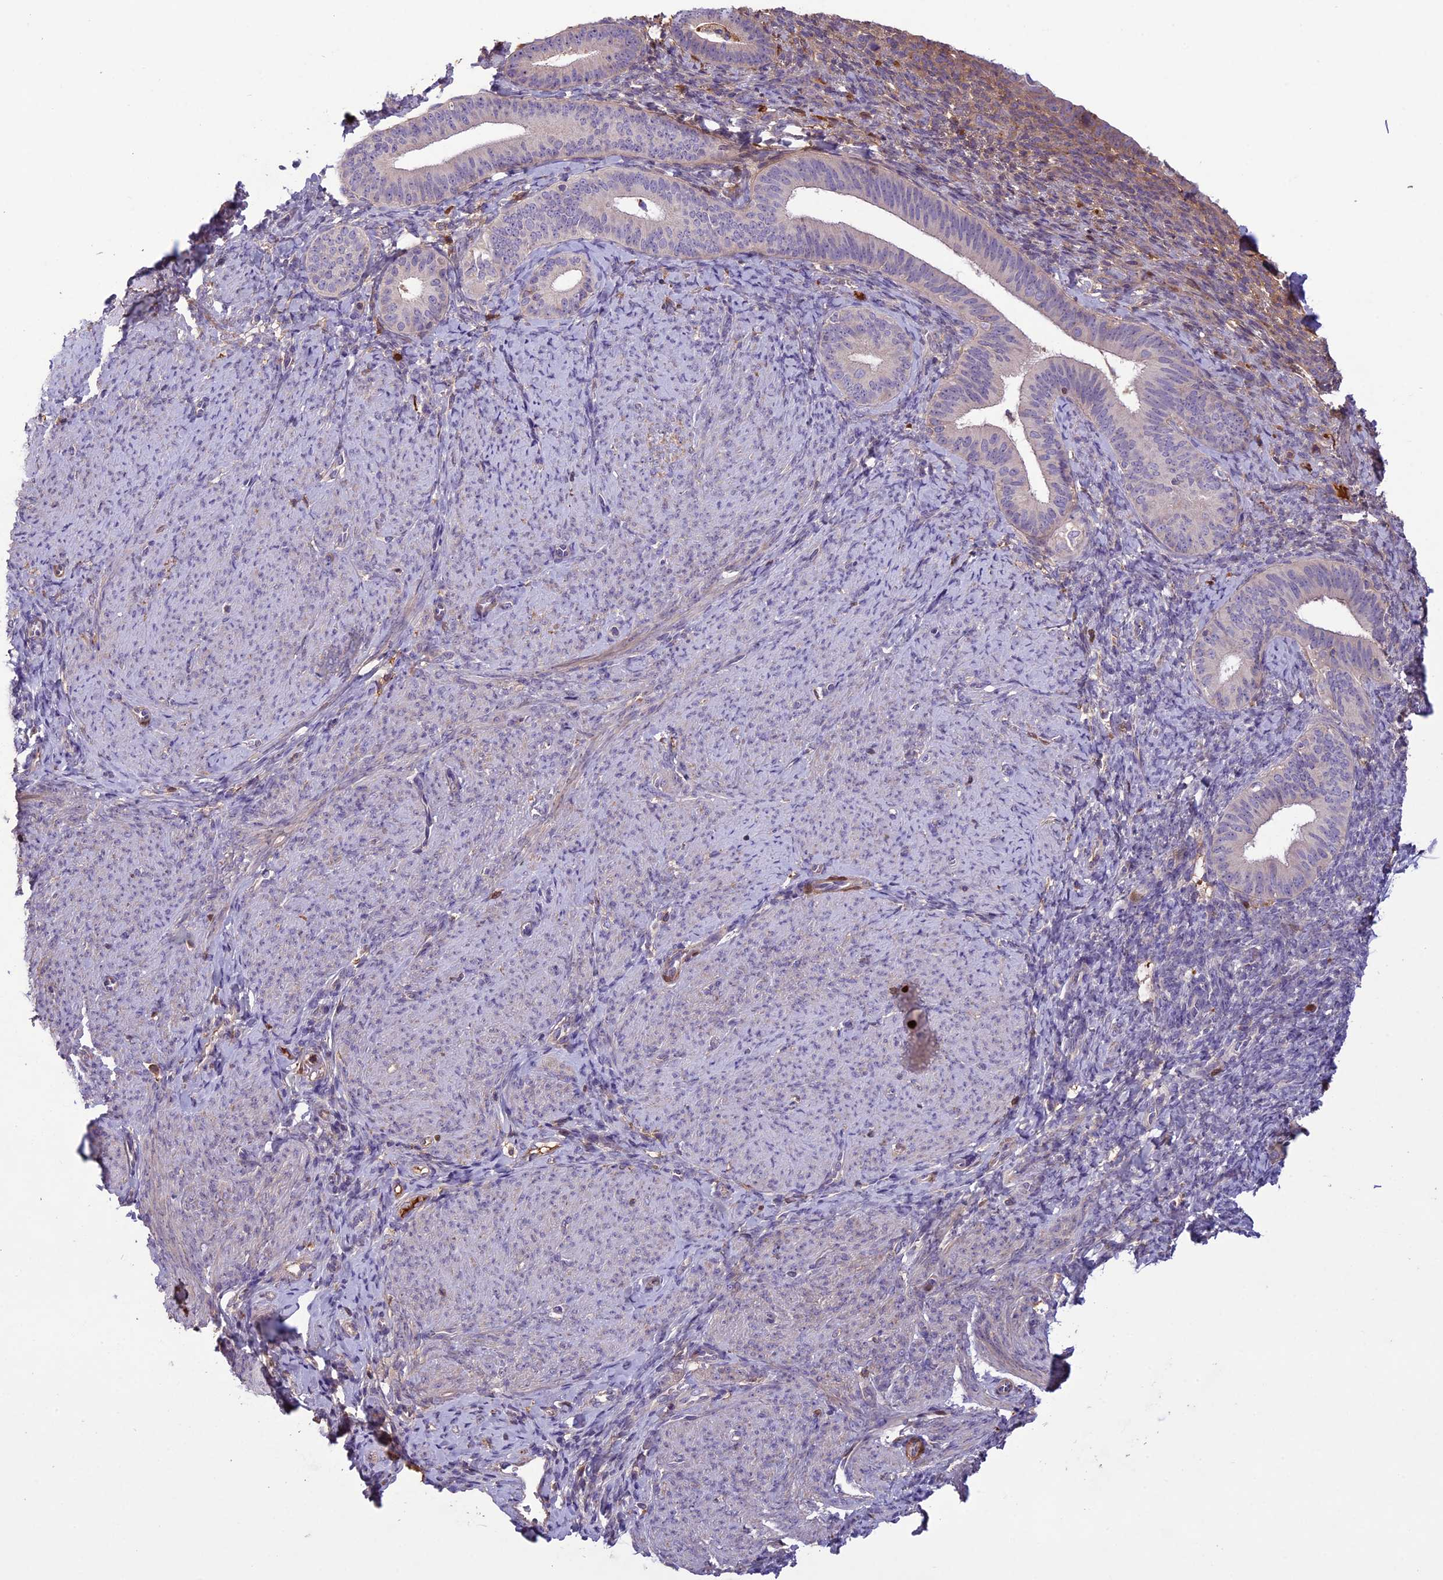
{"staining": {"intensity": "weak", "quantity": "<25%", "location": "cytoplasmic/membranous"}, "tissue": "endometrium", "cell_type": "Cells in endometrial stroma", "image_type": "normal", "snomed": [{"axis": "morphology", "description": "Normal tissue, NOS"}, {"axis": "topography", "description": "Endometrium"}], "caption": "A high-resolution image shows immunohistochemistry (IHC) staining of unremarkable endometrium, which shows no significant staining in cells in endometrial stroma.", "gene": "ADO", "patient": {"sex": "female", "age": 65}}